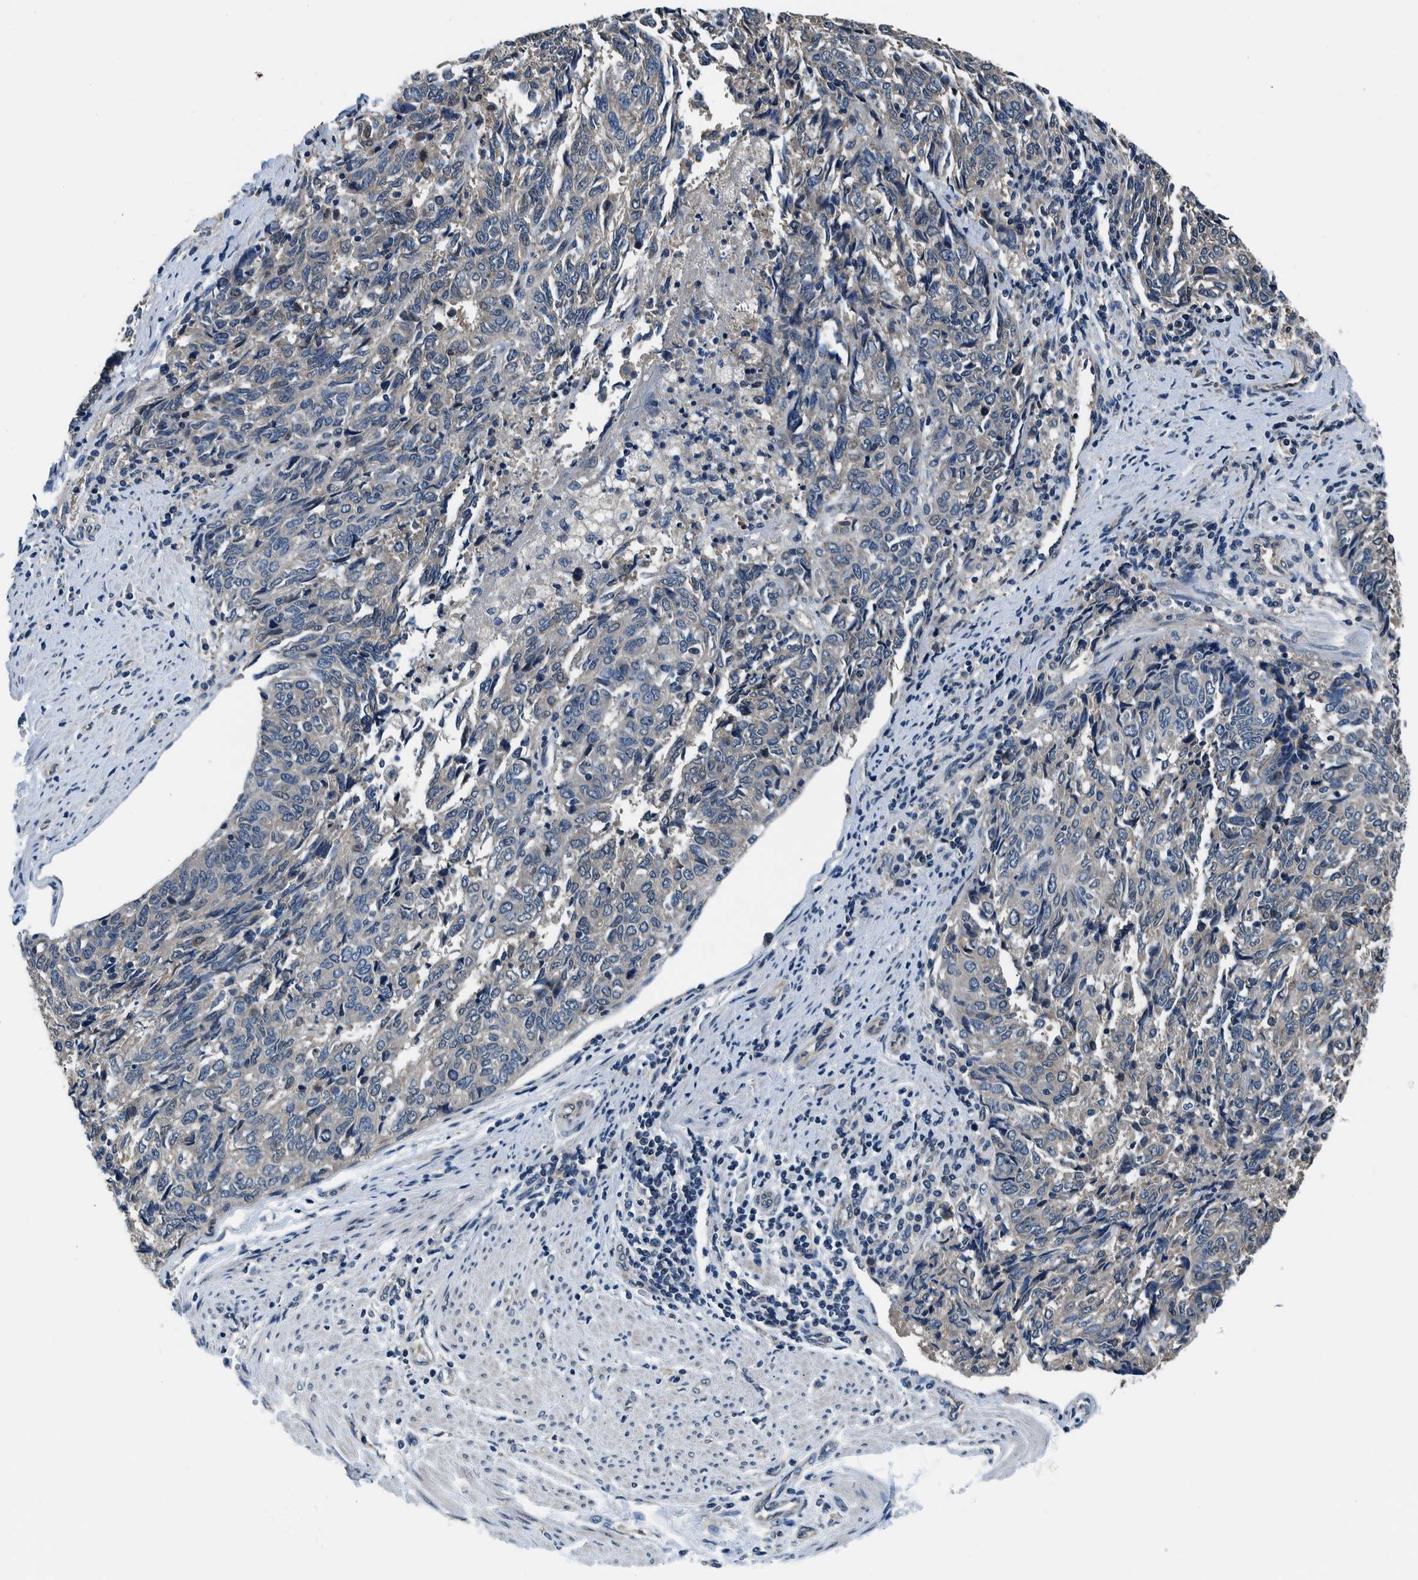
{"staining": {"intensity": "negative", "quantity": "none", "location": "none"}, "tissue": "endometrial cancer", "cell_type": "Tumor cells", "image_type": "cancer", "snomed": [{"axis": "morphology", "description": "Adenocarcinoma, NOS"}, {"axis": "topography", "description": "Endometrium"}], "caption": "The histopathology image reveals no significant staining in tumor cells of endometrial adenocarcinoma.", "gene": "NIBAN2", "patient": {"sex": "female", "age": 80}}